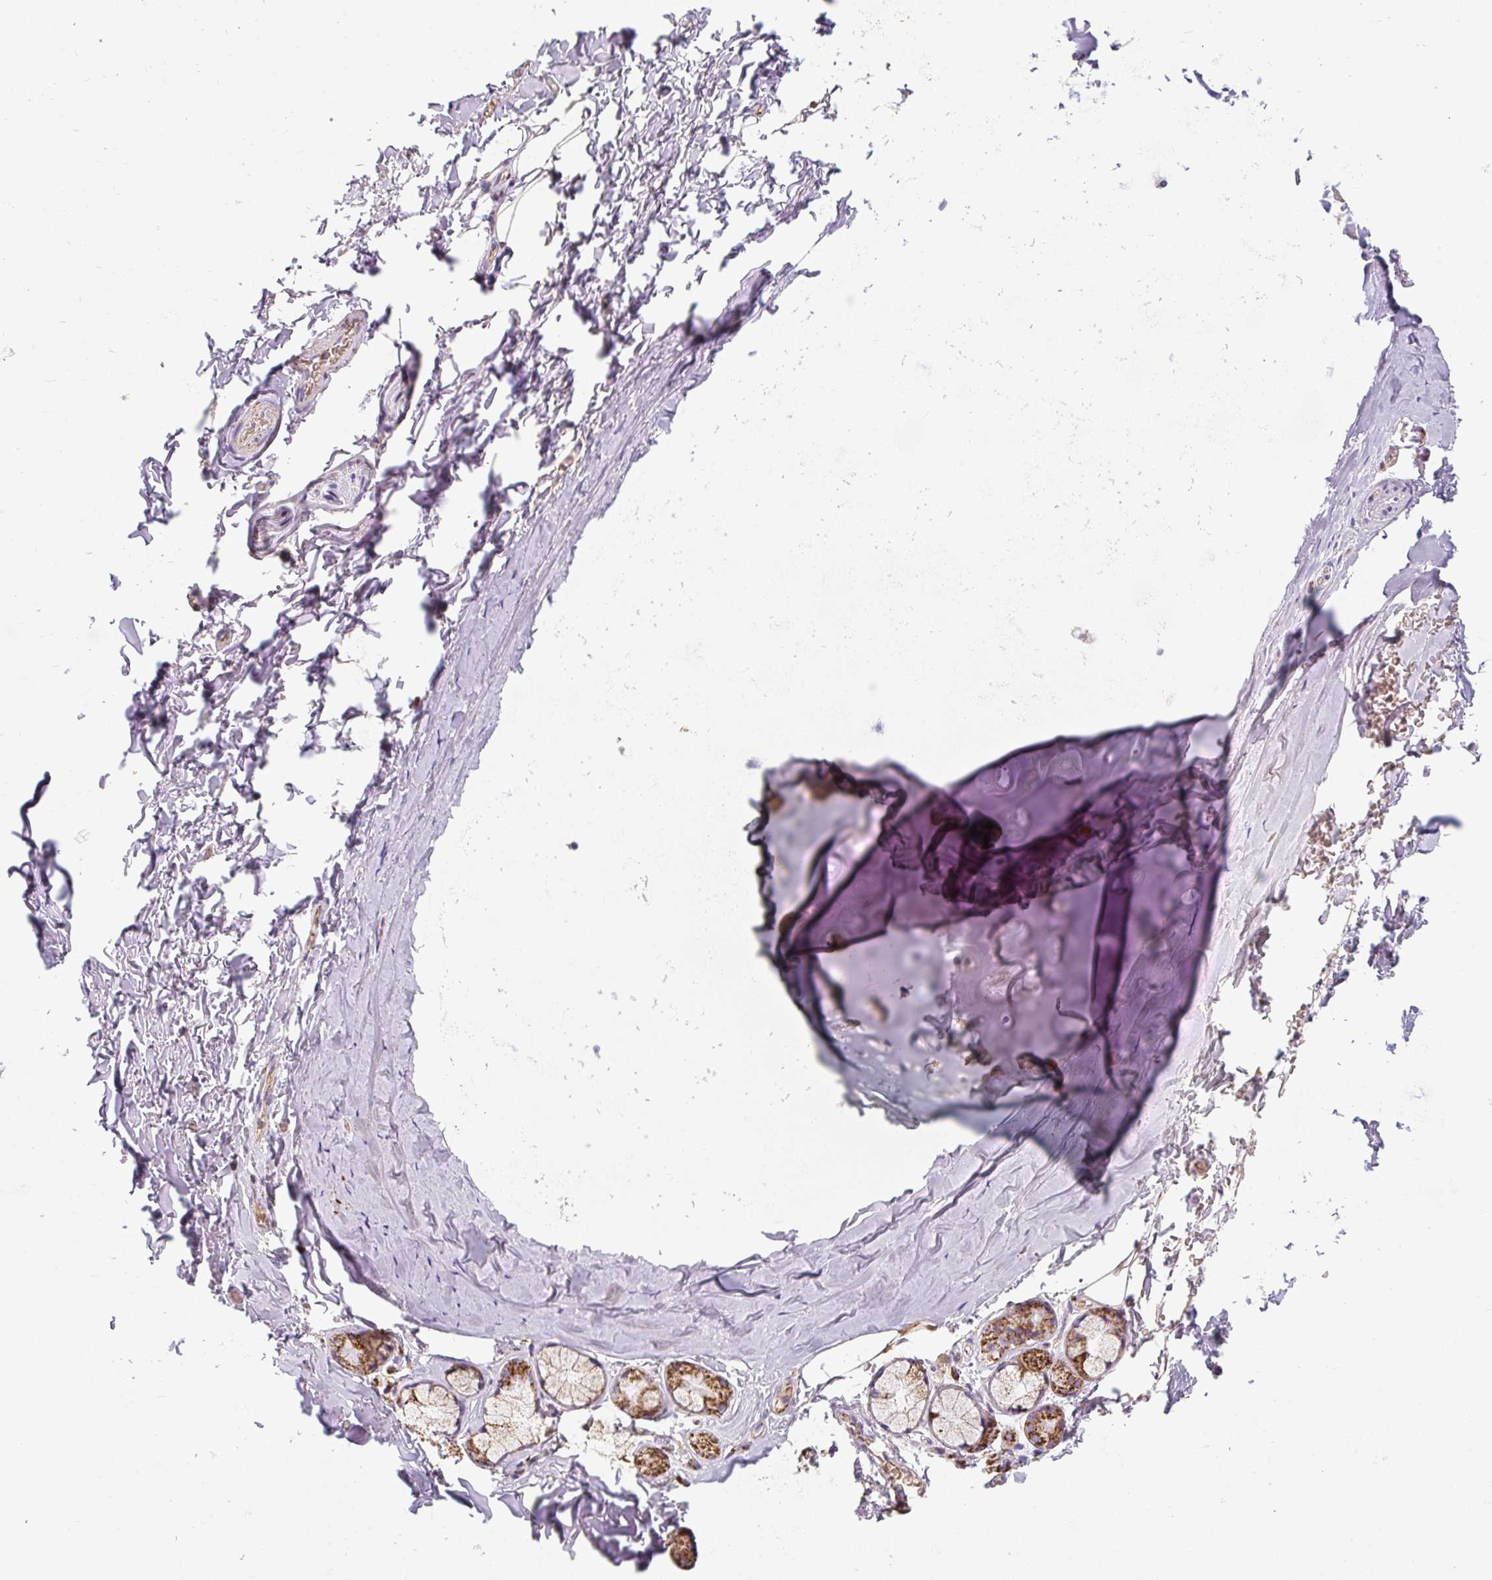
{"staining": {"intensity": "negative", "quantity": "none", "location": "none"}, "tissue": "adipose tissue", "cell_type": "Adipocytes", "image_type": "normal", "snomed": [{"axis": "morphology", "description": "Normal tissue, NOS"}, {"axis": "topography", "description": "Cartilage tissue"}, {"axis": "topography", "description": "Bronchus"}, {"axis": "topography", "description": "Peripheral nerve tissue"}], "caption": "A histopathology image of human adipose tissue is negative for staining in adipocytes. (Stains: DAB IHC with hematoxylin counter stain, Microscopy: brightfield microscopy at high magnification).", "gene": "MT", "patient": {"sex": "male", "age": 67}}